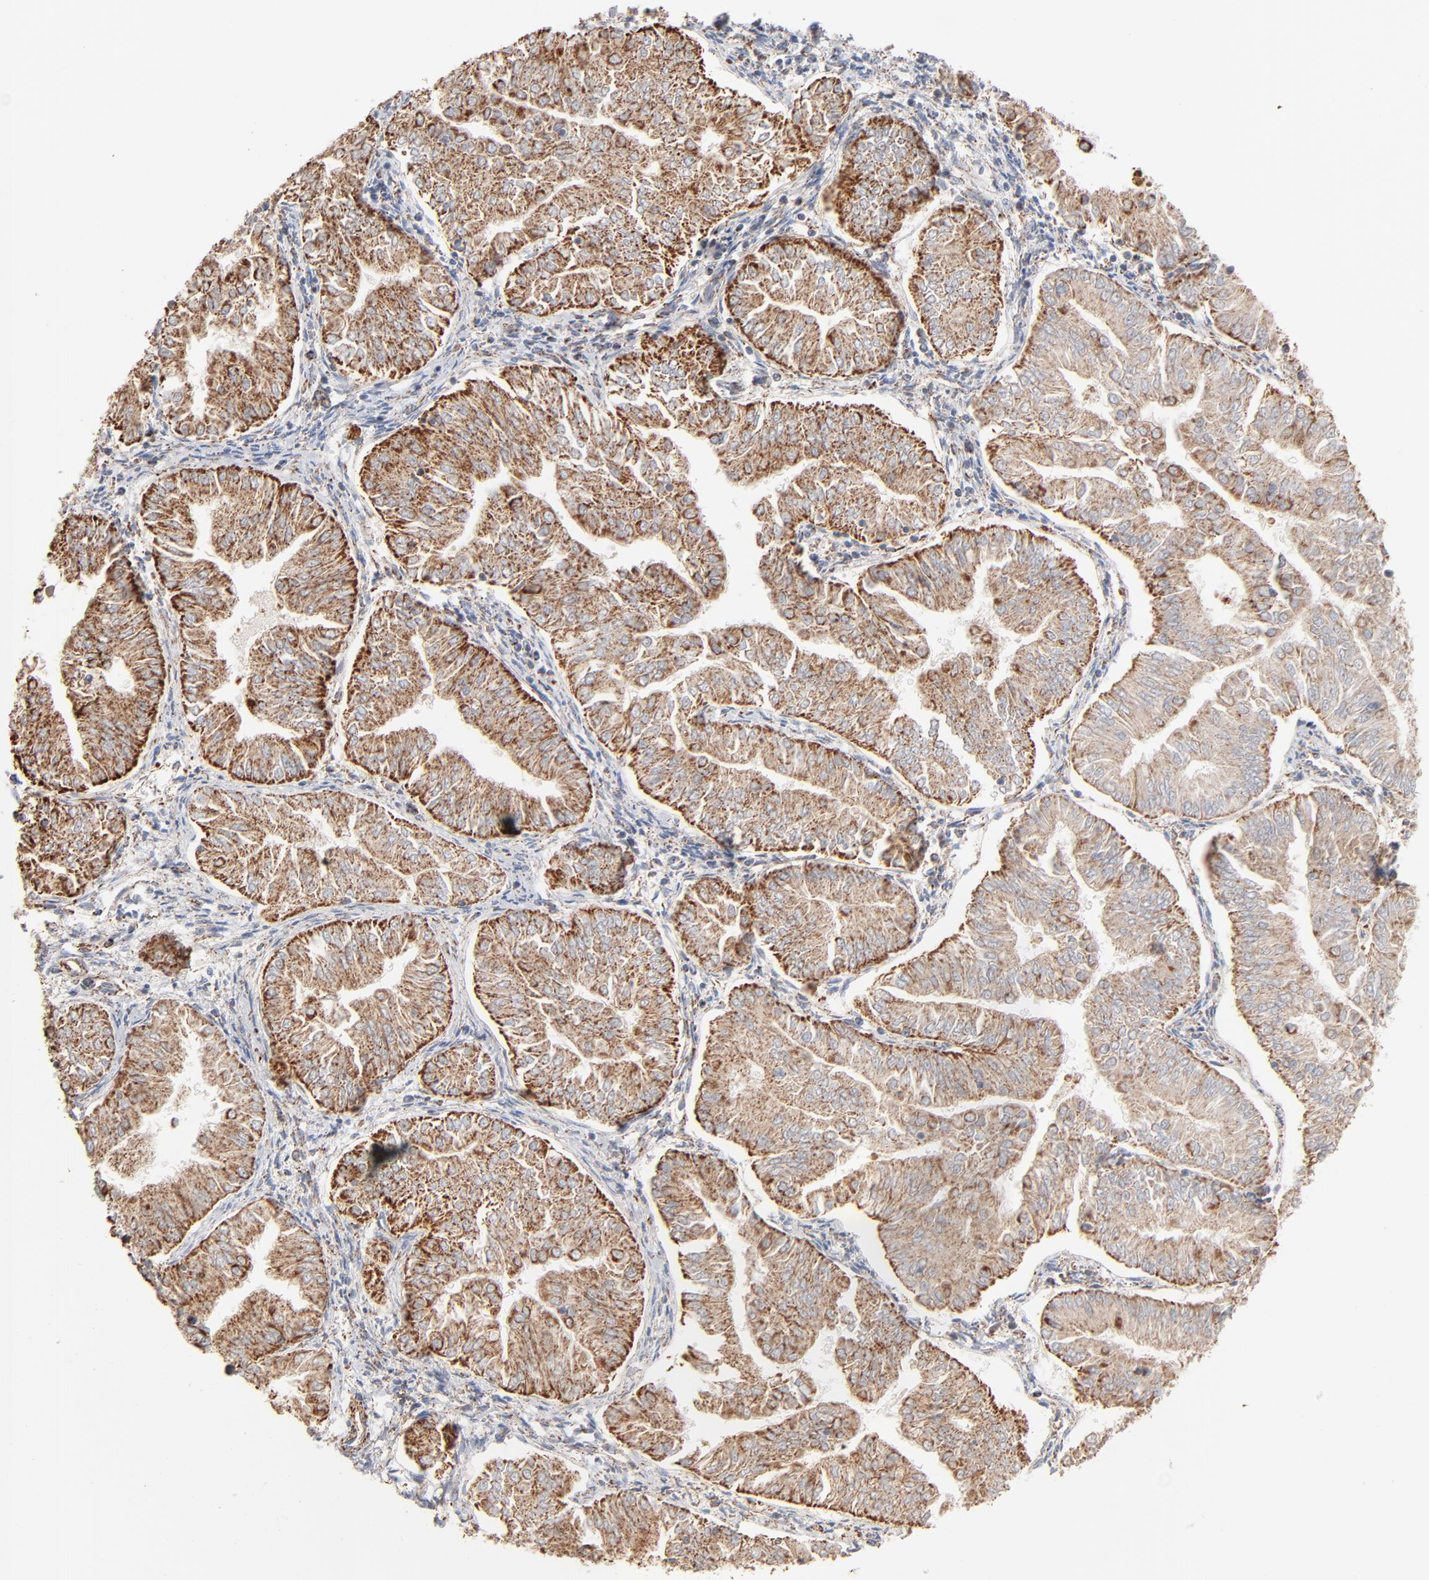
{"staining": {"intensity": "strong", "quantity": ">75%", "location": "cytoplasmic/membranous"}, "tissue": "endometrial cancer", "cell_type": "Tumor cells", "image_type": "cancer", "snomed": [{"axis": "morphology", "description": "Adenocarcinoma, NOS"}, {"axis": "topography", "description": "Endometrium"}], "caption": "A high-resolution micrograph shows immunohistochemistry staining of adenocarcinoma (endometrial), which exhibits strong cytoplasmic/membranous staining in about >75% of tumor cells.", "gene": "UQCRC1", "patient": {"sex": "female", "age": 53}}